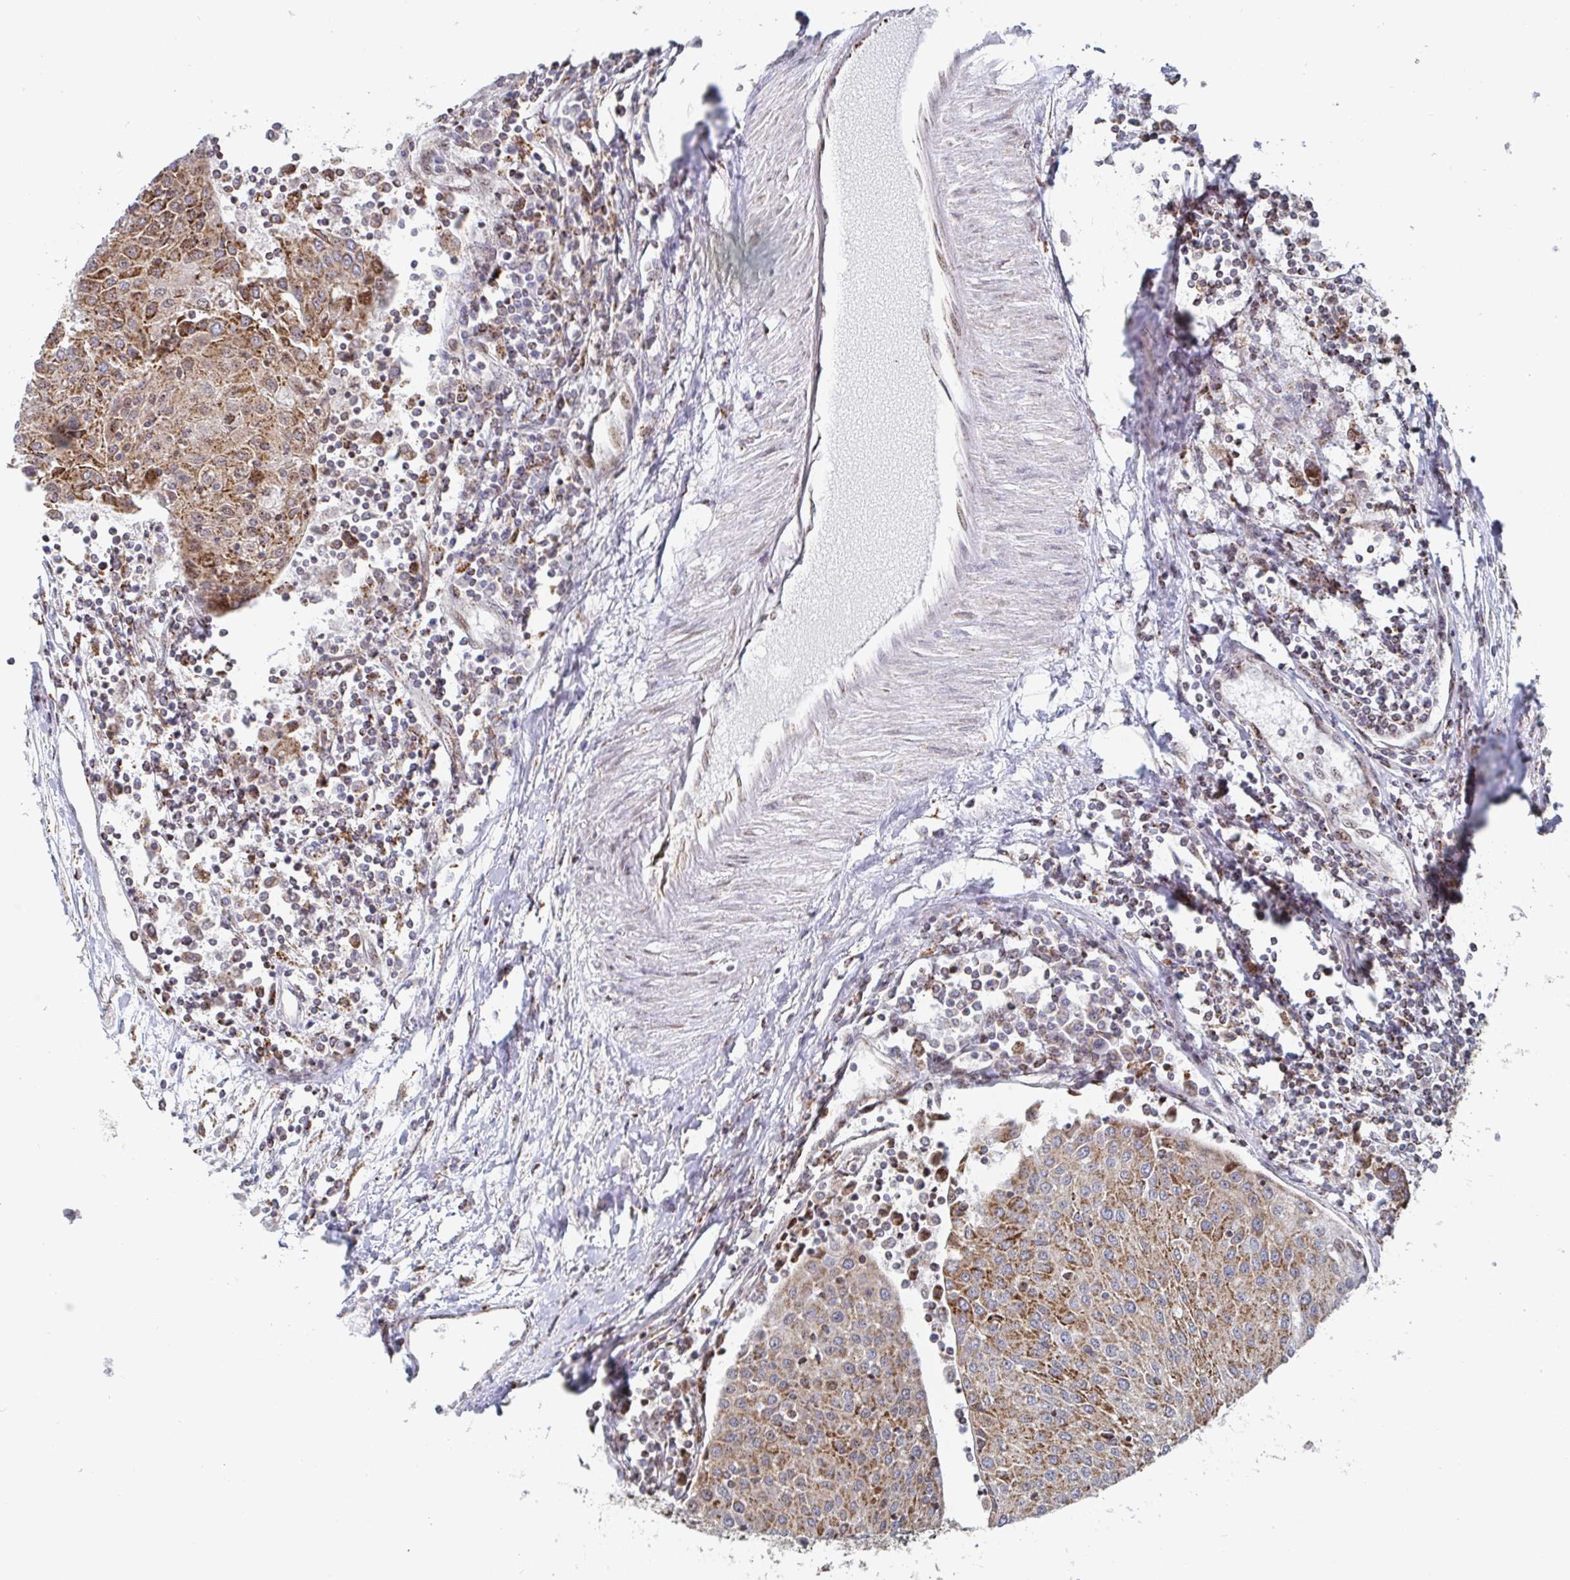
{"staining": {"intensity": "moderate", "quantity": ">75%", "location": "cytoplasmic/membranous"}, "tissue": "urothelial cancer", "cell_type": "Tumor cells", "image_type": "cancer", "snomed": [{"axis": "morphology", "description": "Urothelial carcinoma, High grade"}, {"axis": "topography", "description": "Urinary bladder"}], "caption": "Urothelial cancer tissue demonstrates moderate cytoplasmic/membranous expression in approximately >75% of tumor cells, visualized by immunohistochemistry.", "gene": "STARD8", "patient": {"sex": "female", "age": 85}}